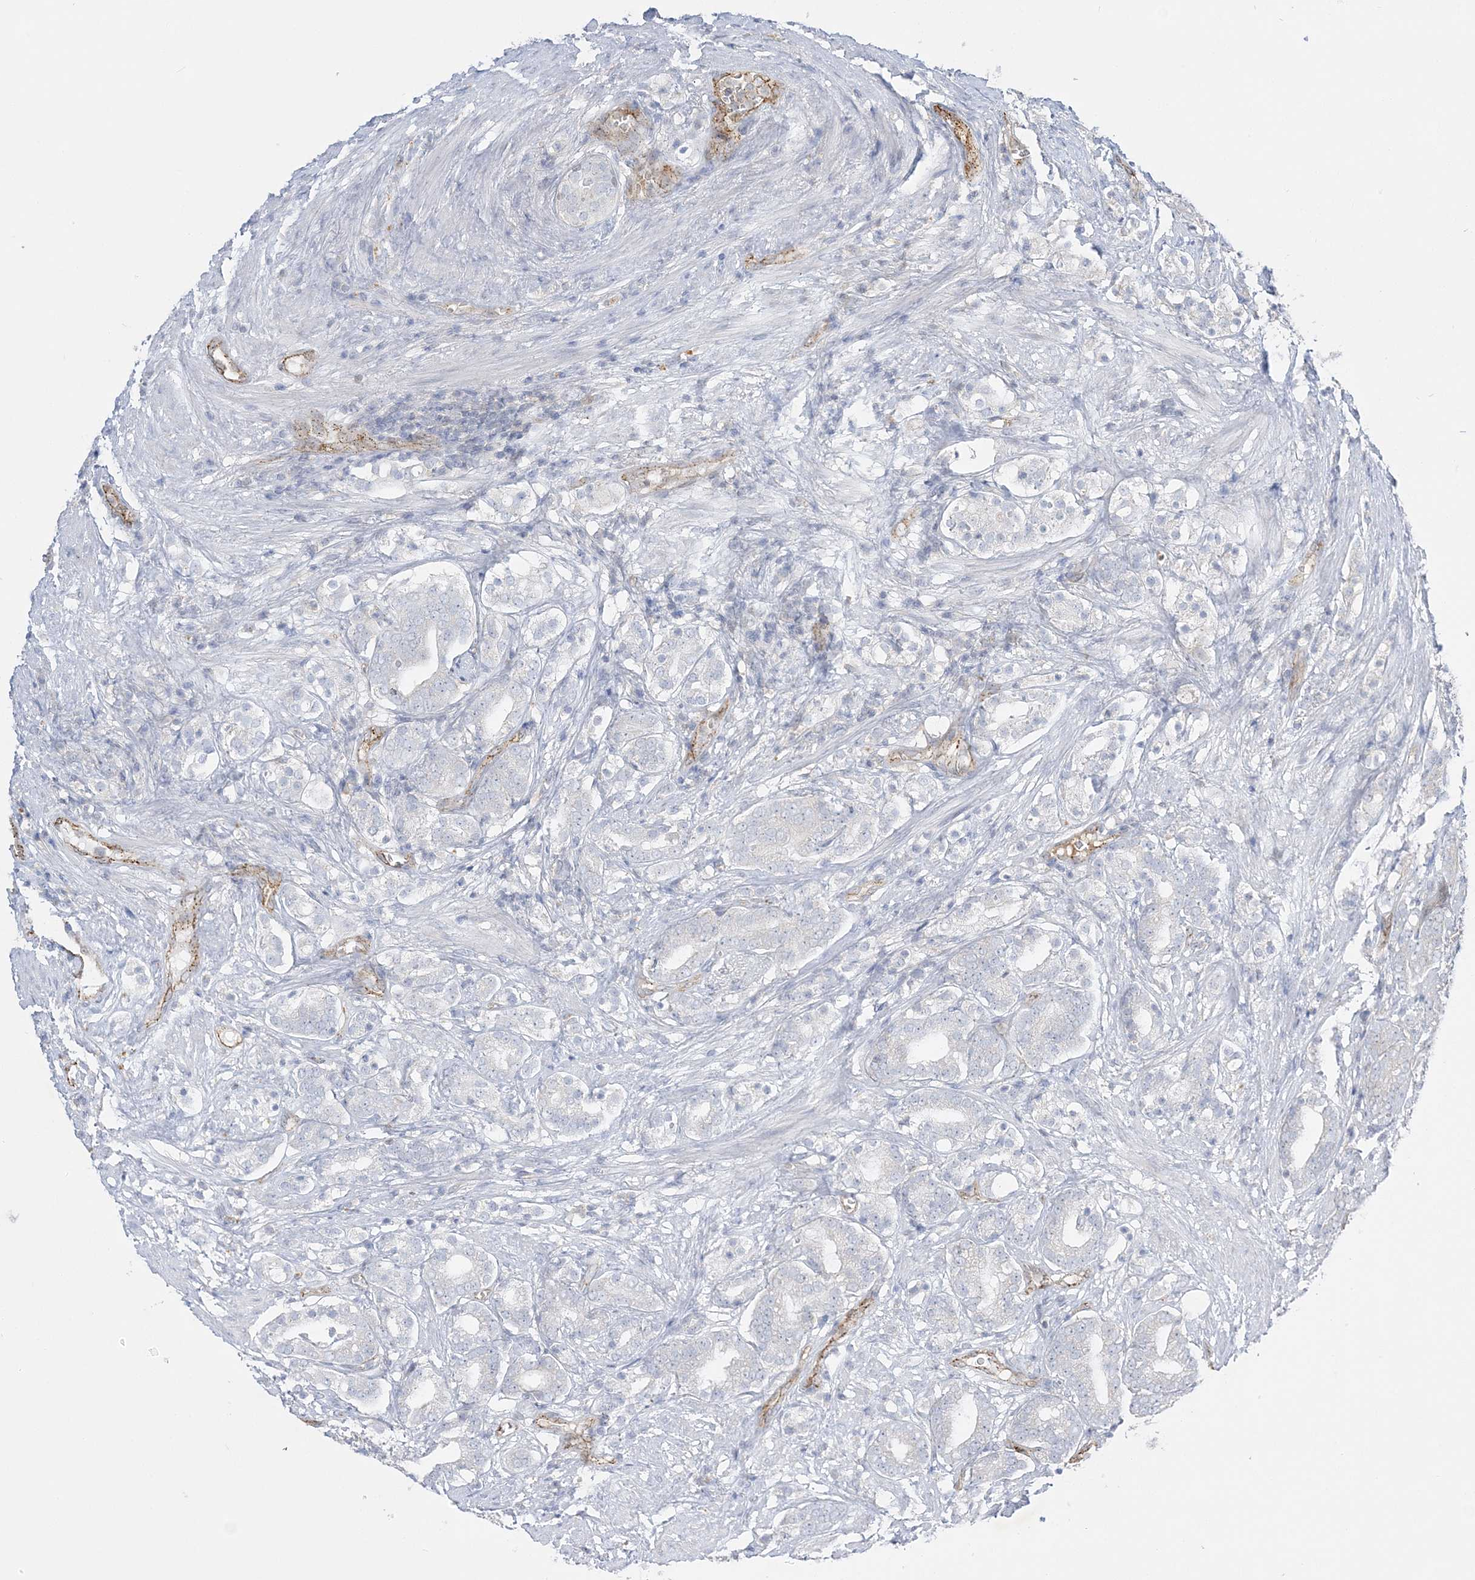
{"staining": {"intensity": "negative", "quantity": "none", "location": "none"}, "tissue": "prostate cancer", "cell_type": "Tumor cells", "image_type": "cancer", "snomed": [{"axis": "morphology", "description": "Adenocarcinoma, High grade"}, {"axis": "topography", "description": "Prostate"}], "caption": "Prostate cancer was stained to show a protein in brown. There is no significant staining in tumor cells.", "gene": "INPP1", "patient": {"sex": "male", "age": 57}}